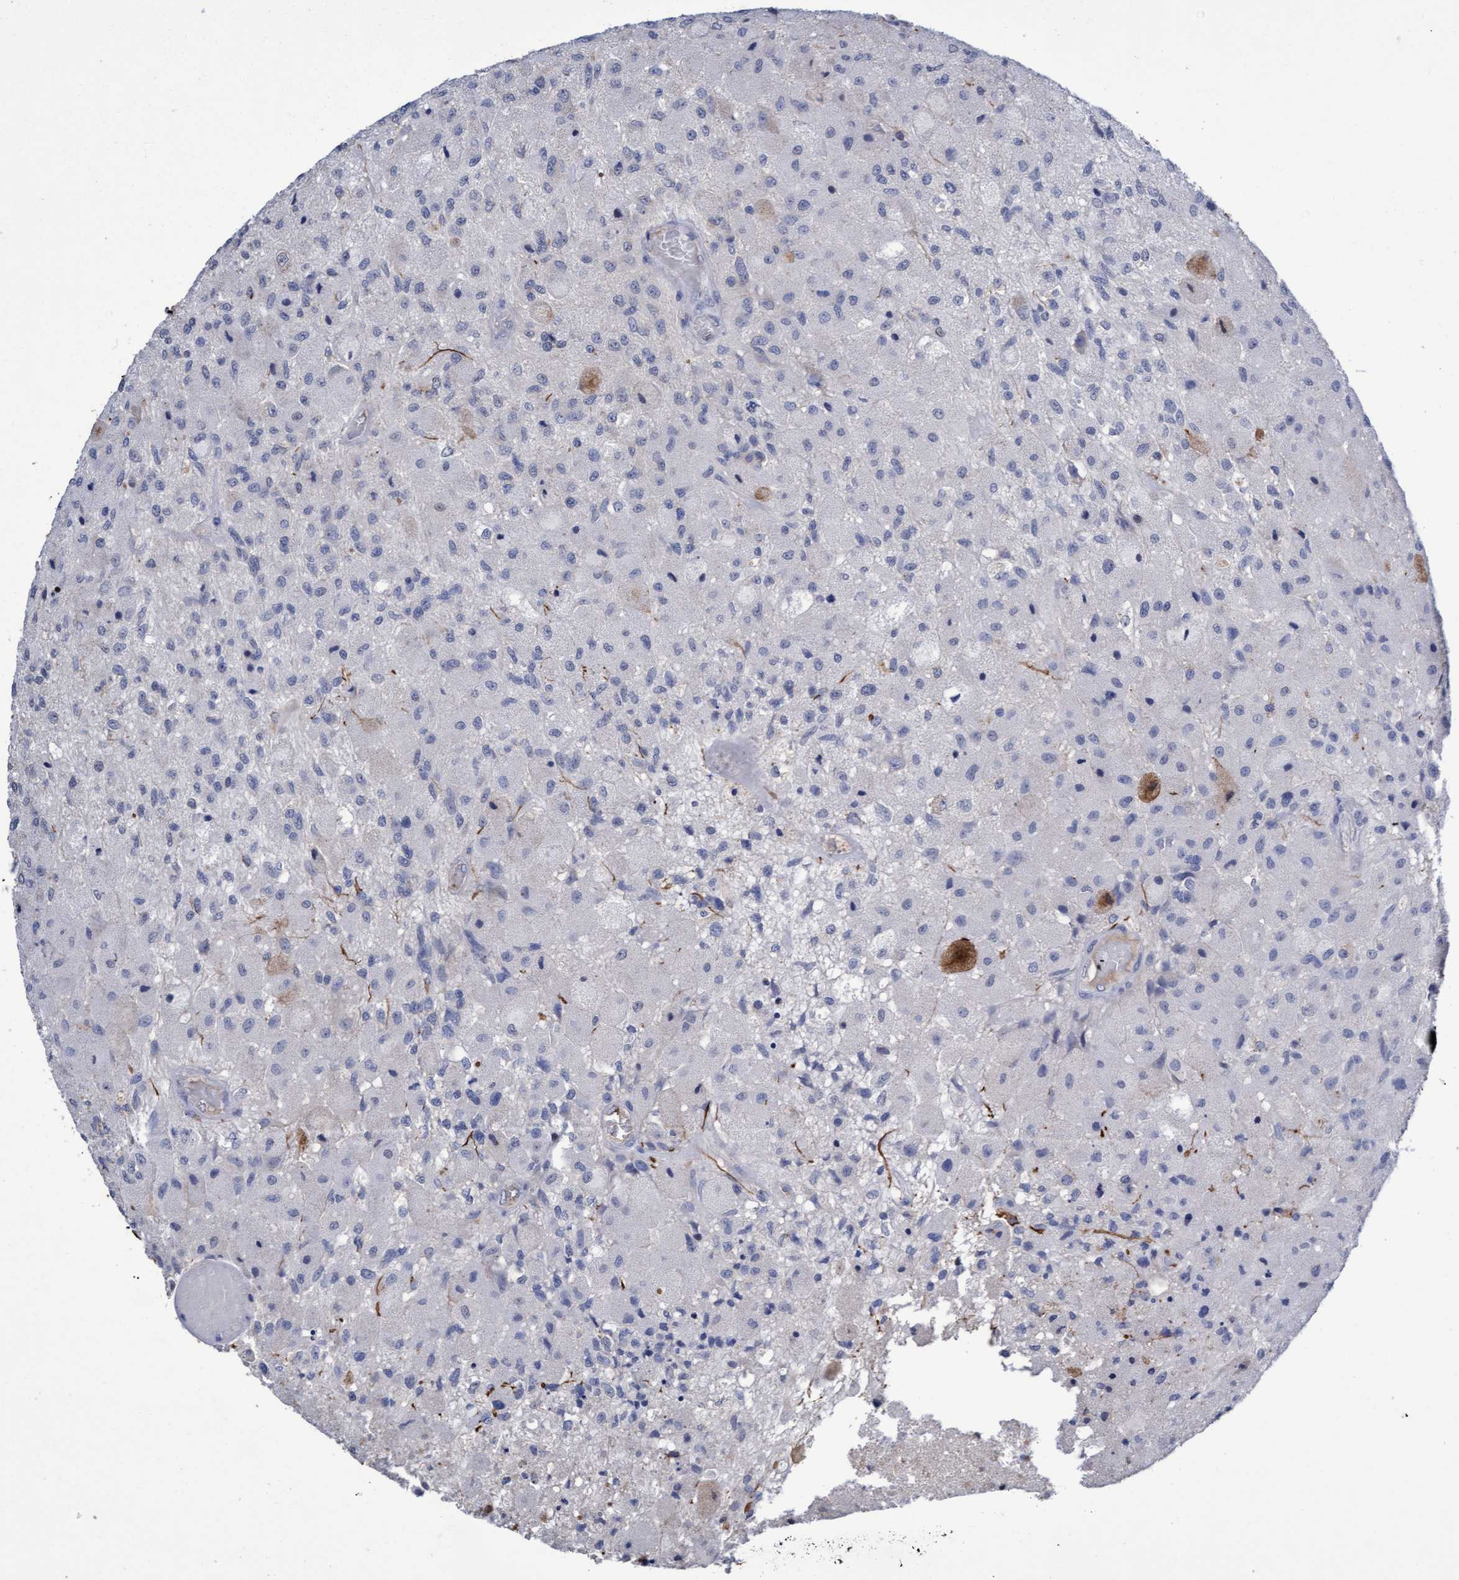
{"staining": {"intensity": "negative", "quantity": "none", "location": "none"}, "tissue": "glioma", "cell_type": "Tumor cells", "image_type": "cancer", "snomed": [{"axis": "morphology", "description": "Normal tissue, NOS"}, {"axis": "morphology", "description": "Glioma, malignant, High grade"}, {"axis": "topography", "description": "Cerebral cortex"}], "caption": "Tumor cells are negative for protein expression in human malignant glioma (high-grade).", "gene": "GPR39", "patient": {"sex": "male", "age": 77}}